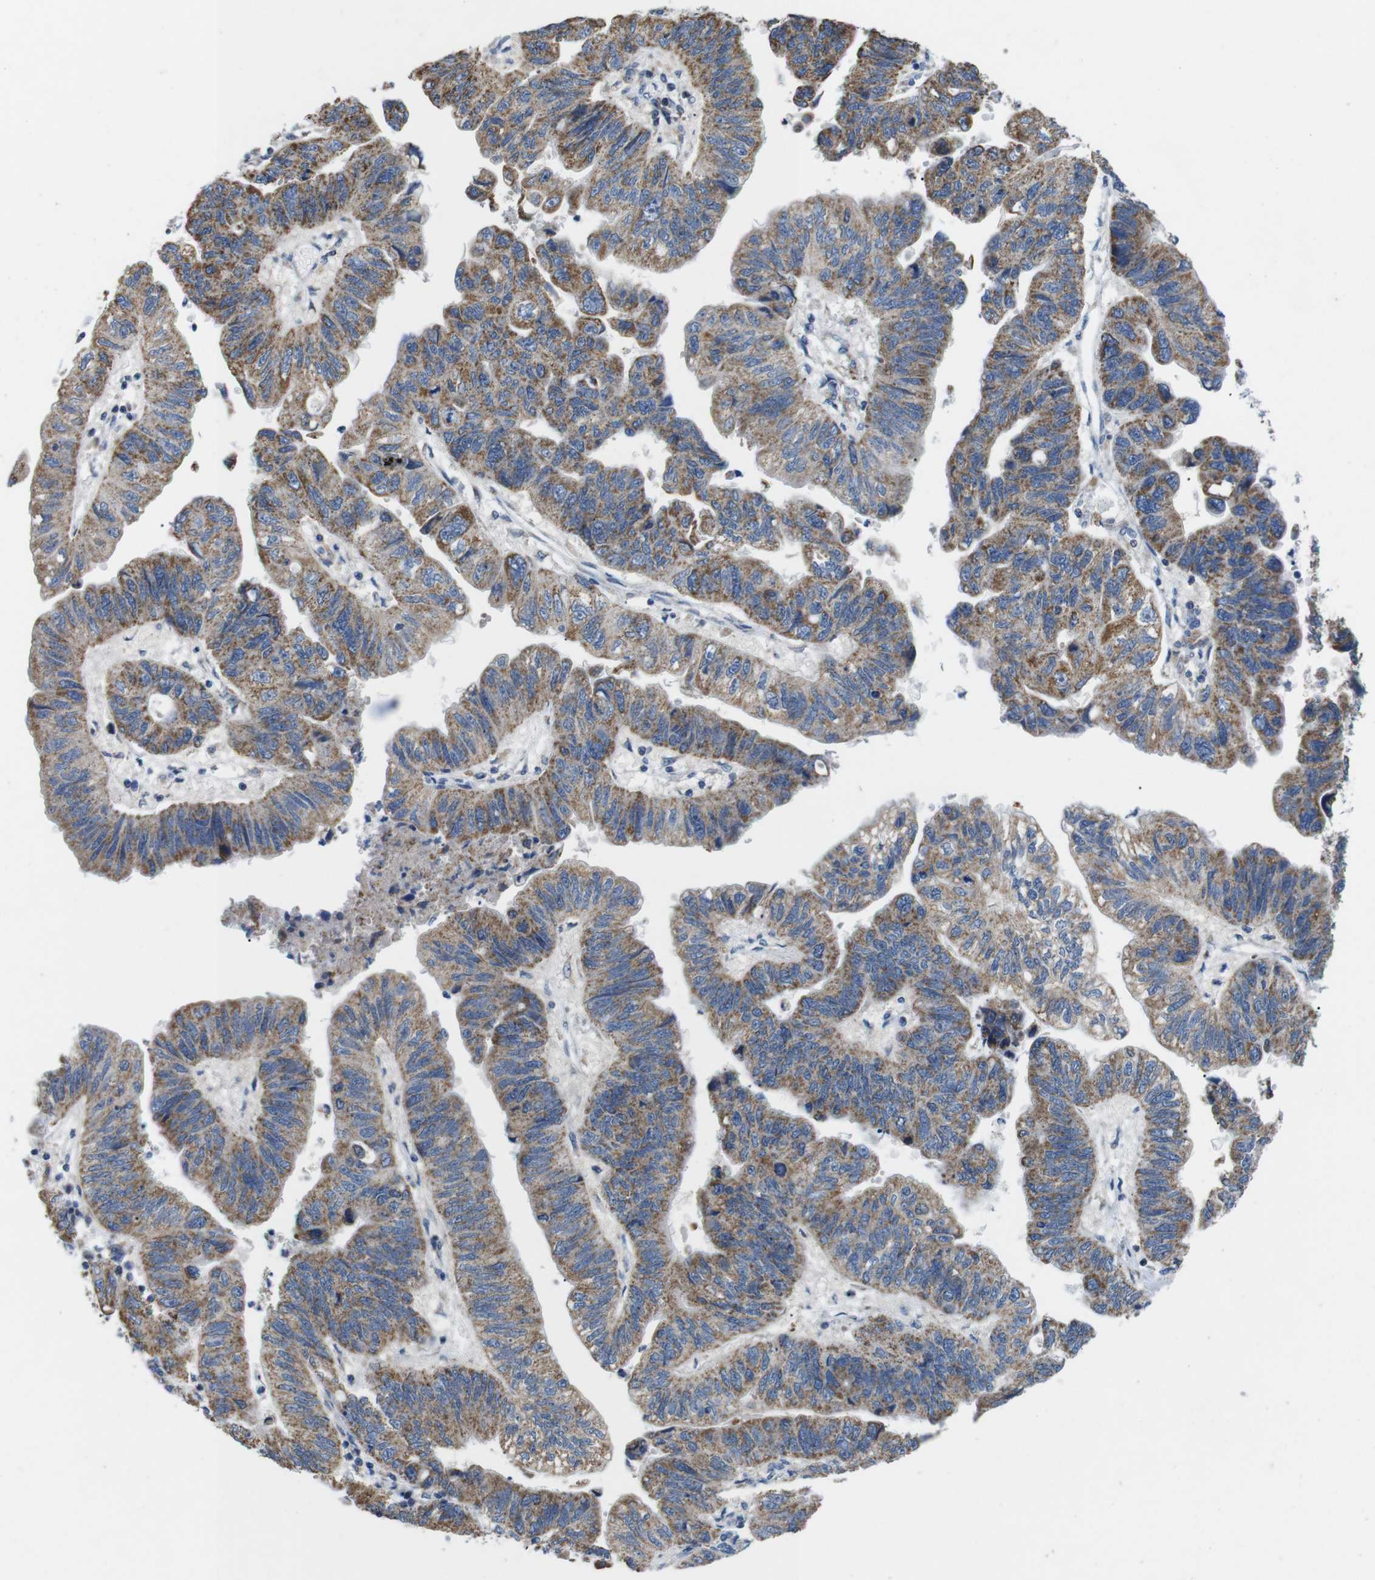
{"staining": {"intensity": "moderate", "quantity": ">75%", "location": "cytoplasmic/membranous"}, "tissue": "stomach cancer", "cell_type": "Tumor cells", "image_type": "cancer", "snomed": [{"axis": "morphology", "description": "Adenocarcinoma, NOS"}, {"axis": "topography", "description": "Stomach"}], "caption": "Stomach cancer (adenocarcinoma) stained with a protein marker shows moderate staining in tumor cells.", "gene": "F2RL1", "patient": {"sex": "male", "age": 59}}